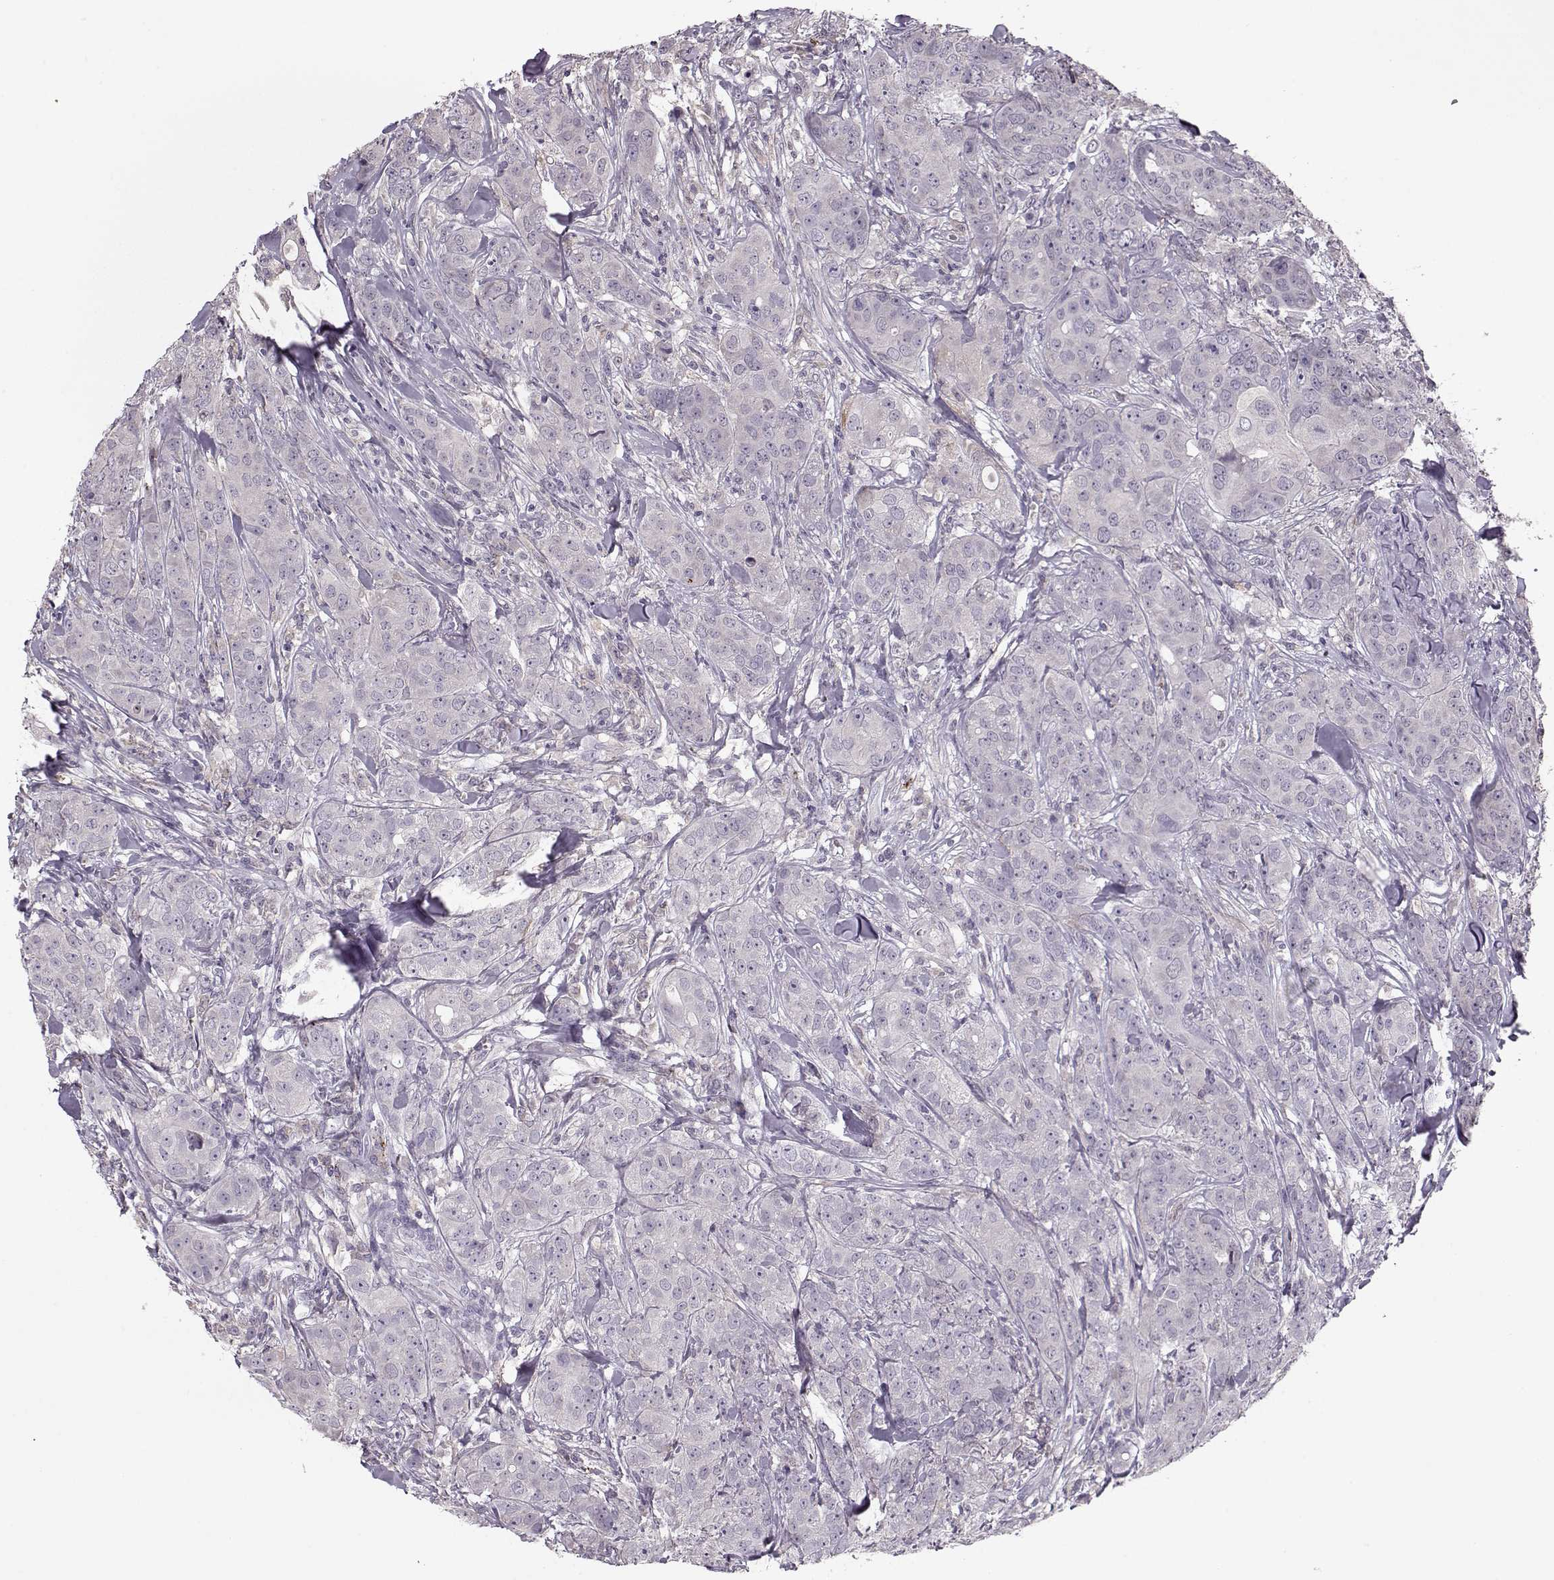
{"staining": {"intensity": "negative", "quantity": "none", "location": "none"}, "tissue": "breast cancer", "cell_type": "Tumor cells", "image_type": "cancer", "snomed": [{"axis": "morphology", "description": "Duct carcinoma"}, {"axis": "topography", "description": "Breast"}], "caption": "Immunohistochemistry (IHC) histopathology image of neoplastic tissue: breast intraductal carcinoma stained with DAB shows no significant protein positivity in tumor cells.", "gene": "ACOT11", "patient": {"sex": "female", "age": 43}}